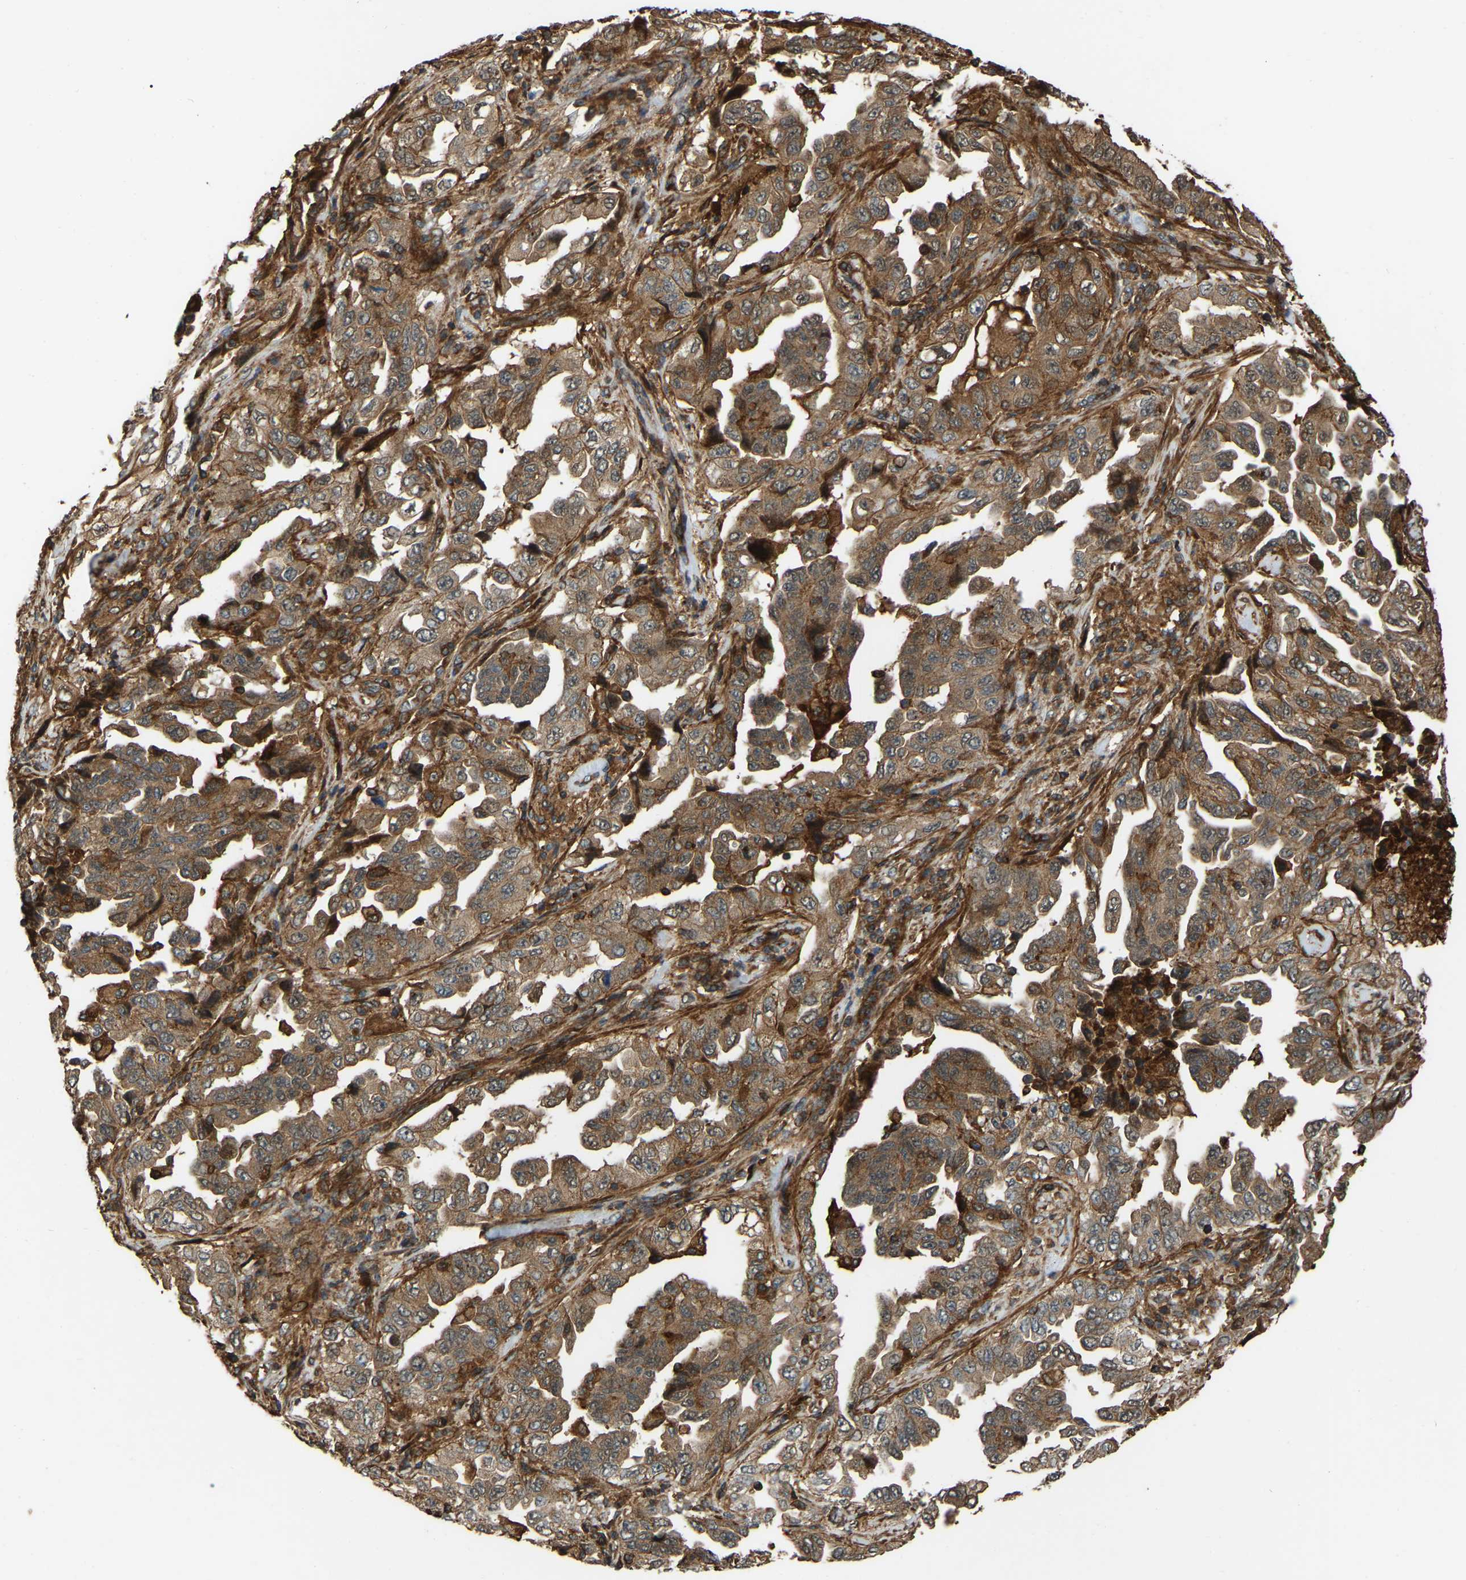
{"staining": {"intensity": "moderate", "quantity": ">75%", "location": "cytoplasmic/membranous"}, "tissue": "lung cancer", "cell_type": "Tumor cells", "image_type": "cancer", "snomed": [{"axis": "morphology", "description": "Adenocarcinoma, NOS"}, {"axis": "topography", "description": "Lung"}], "caption": "Lung cancer stained with a protein marker shows moderate staining in tumor cells.", "gene": "SAMD9L", "patient": {"sex": "female", "age": 51}}